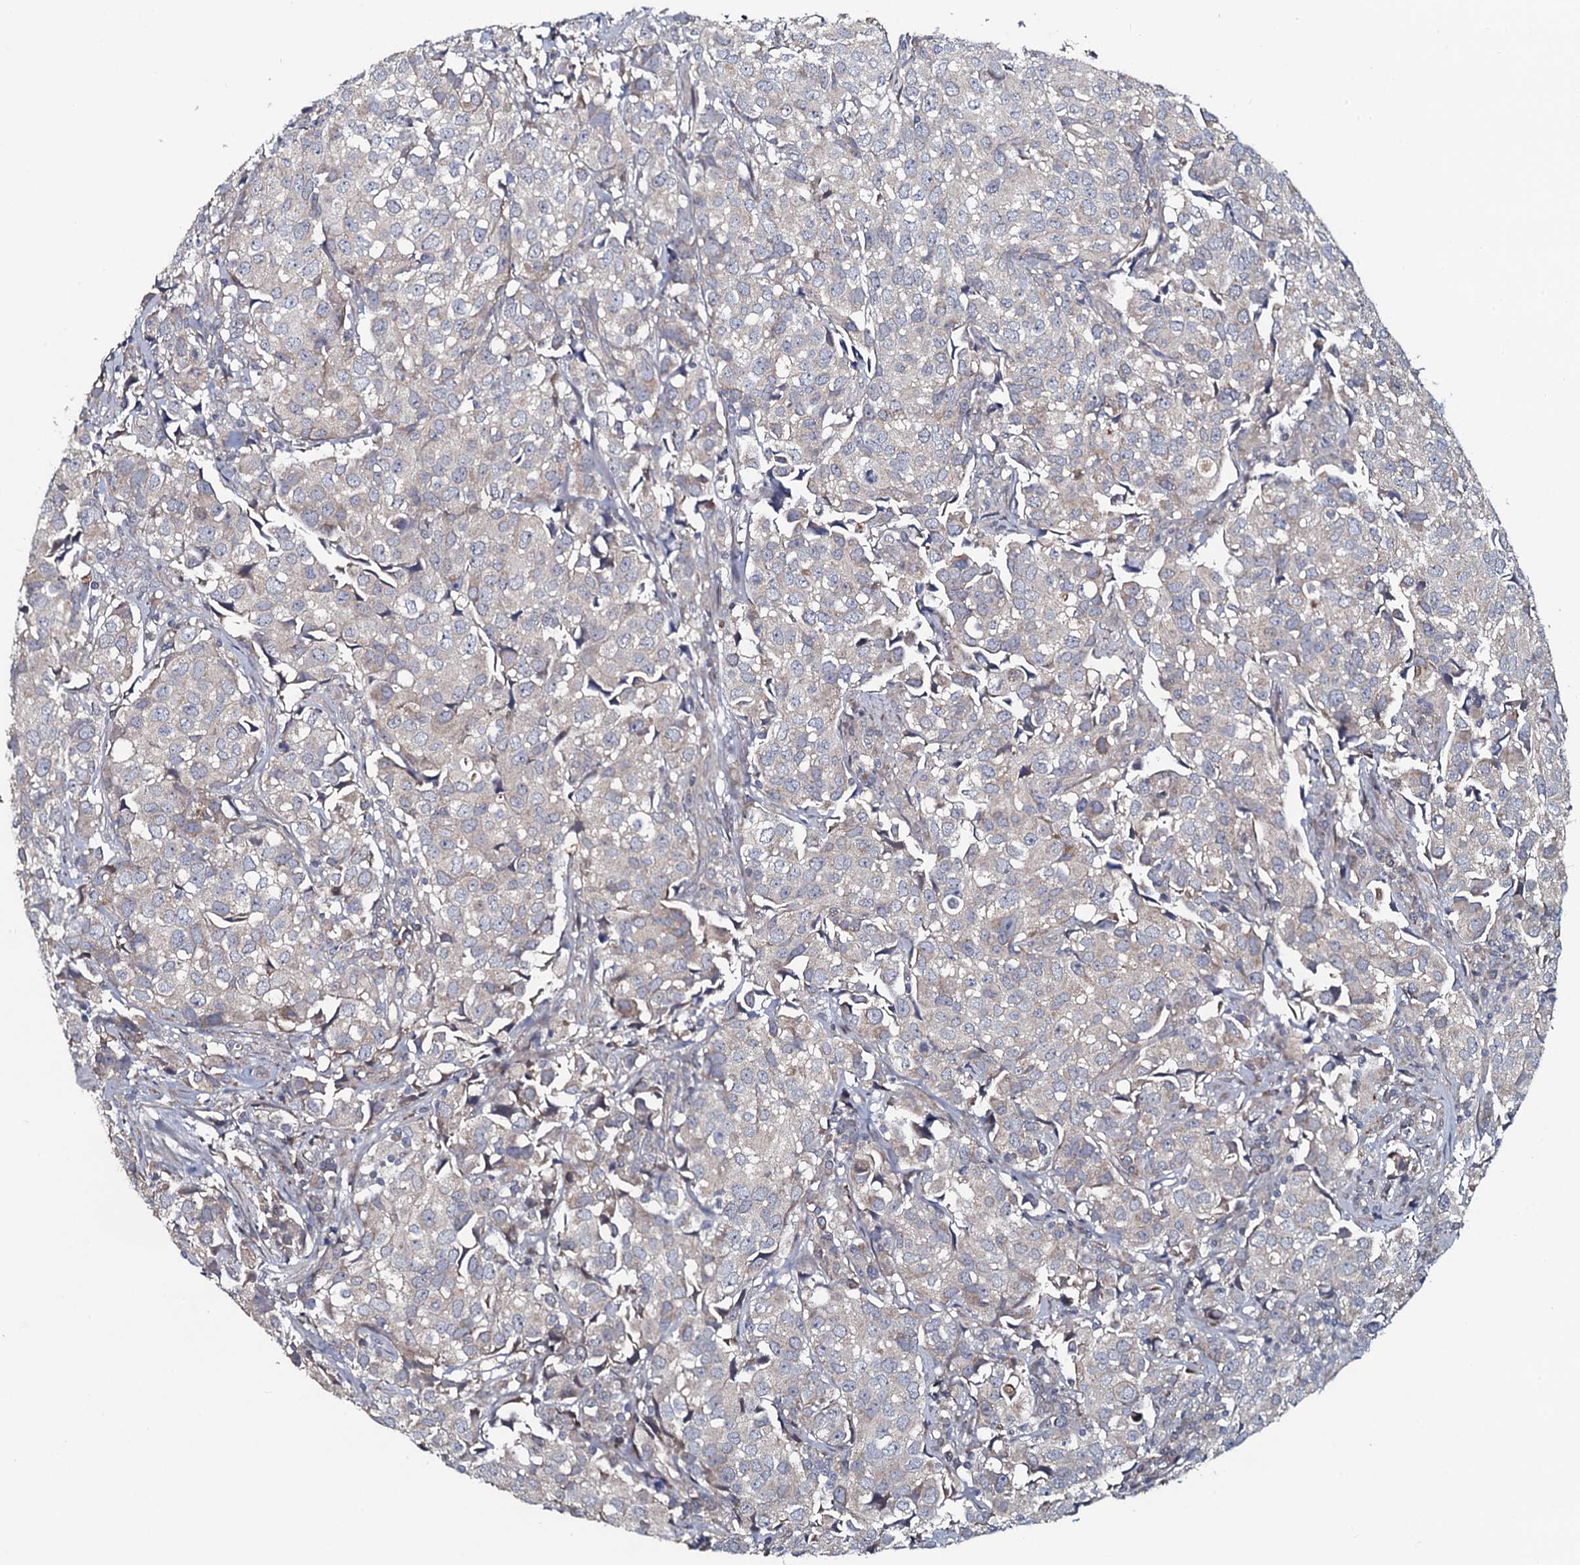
{"staining": {"intensity": "negative", "quantity": "none", "location": "none"}, "tissue": "urothelial cancer", "cell_type": "Tumor cells", "image_type": "cancer", "snomed": [{"axis": "morphology", "description": "Urothelial carcinoma, High grade"}, {"axis": "topography", "description": "Urinary bladder"}], "caption": "Human urothelial cancer stained for a protein using IHC shows no staining in tumor cells.", "gene": "KCTD4", "patient": {"sex": "female", "age": 75}}